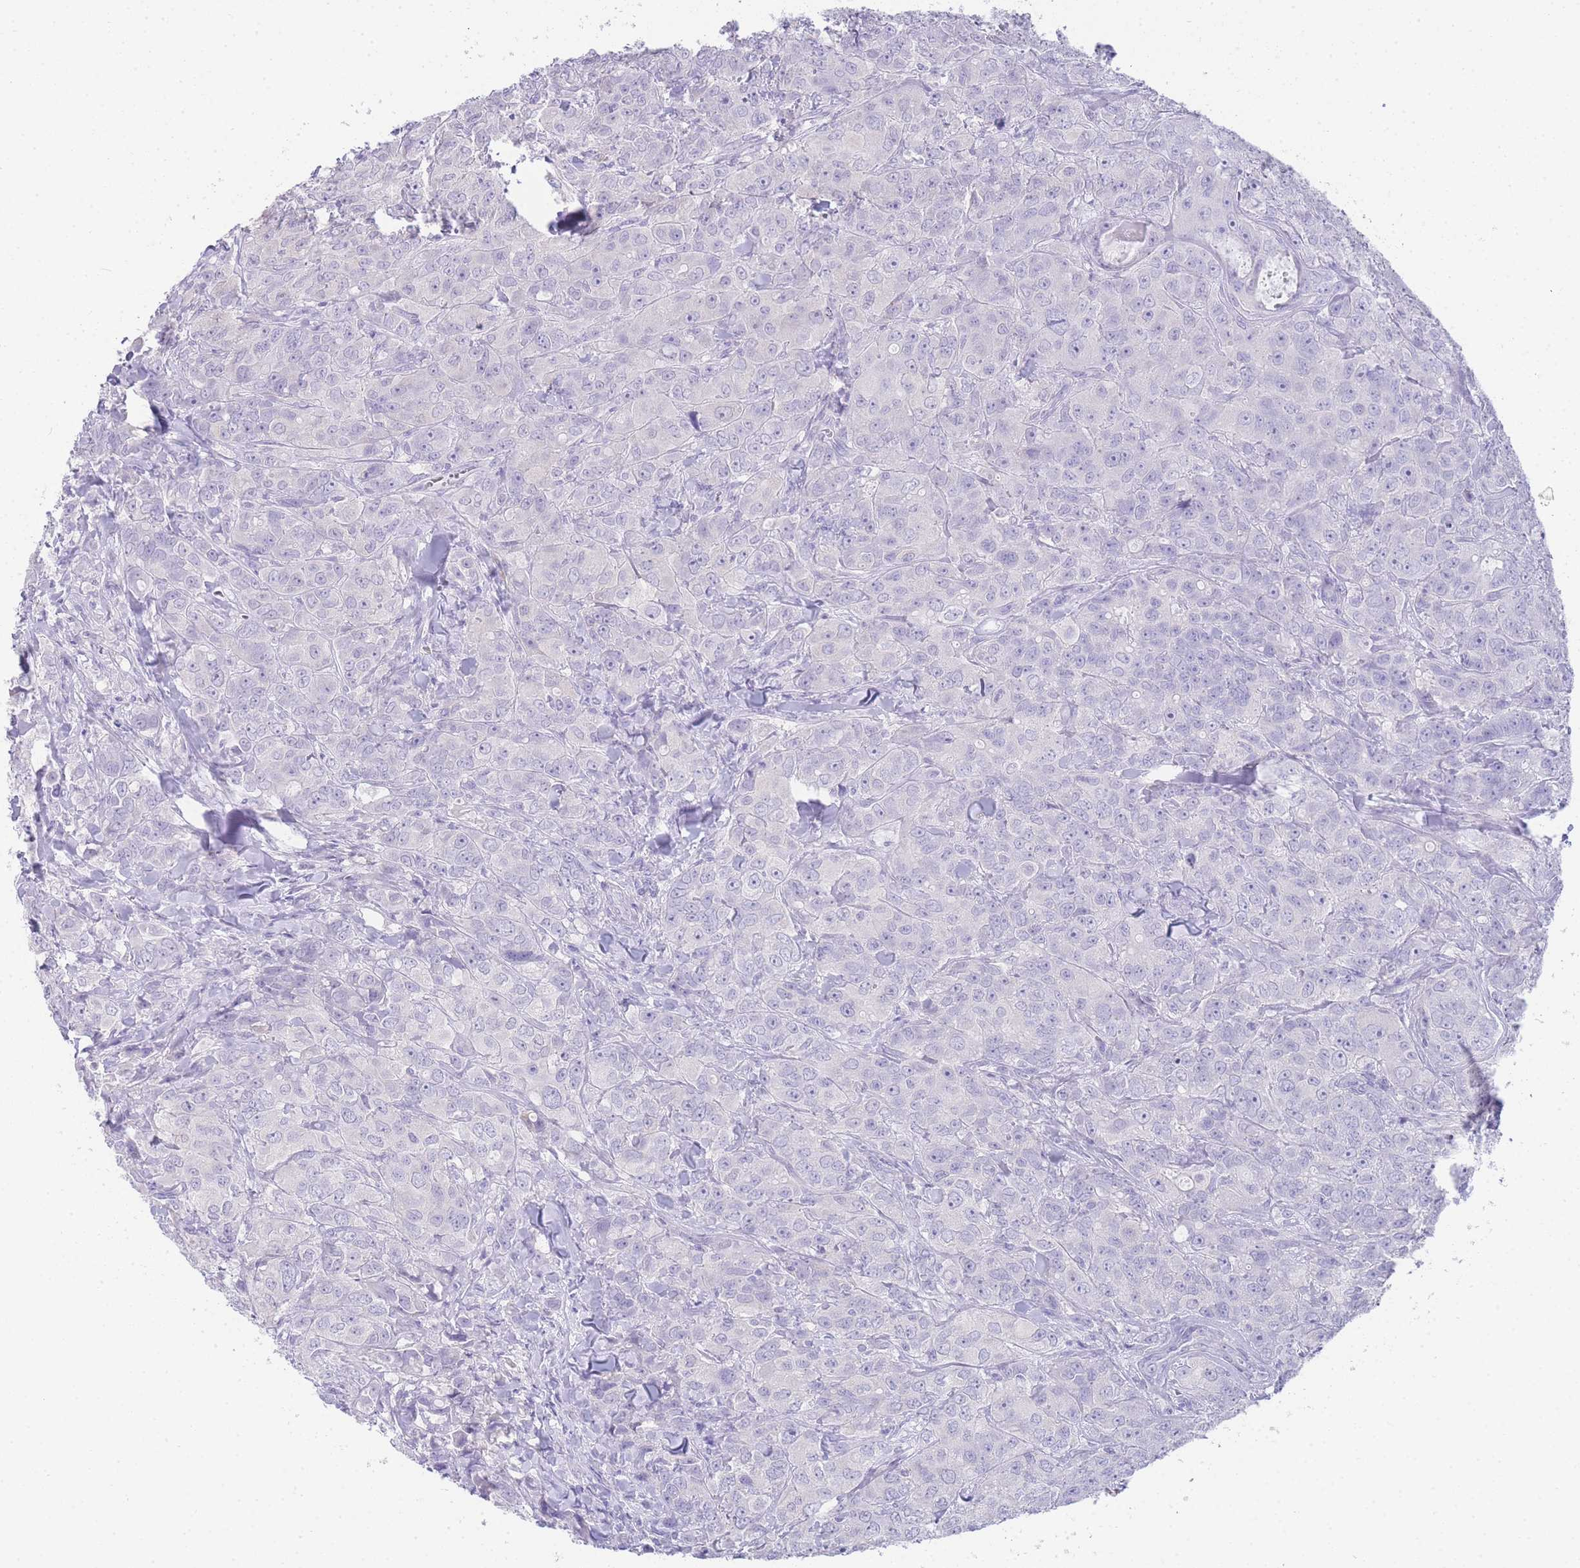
{"staining": {"intensity": "negative", "quantity": "none", "location": "none"}, "tissue": "breast cancer", "cell_type": "Tumor cells", "image_type": "cancer", "snomed": [{"axis": "morphology", "description": "Duct carcinoma"}, {"axis": "topography", "description": "Breast"}], "caption": "Invasive ductal carcinoma (breast) was stained to show a protein in brown. There is no significant positivity in tumor cells.", "gene": "DPP4", "patient": {"sex": "female", "age": 43}}